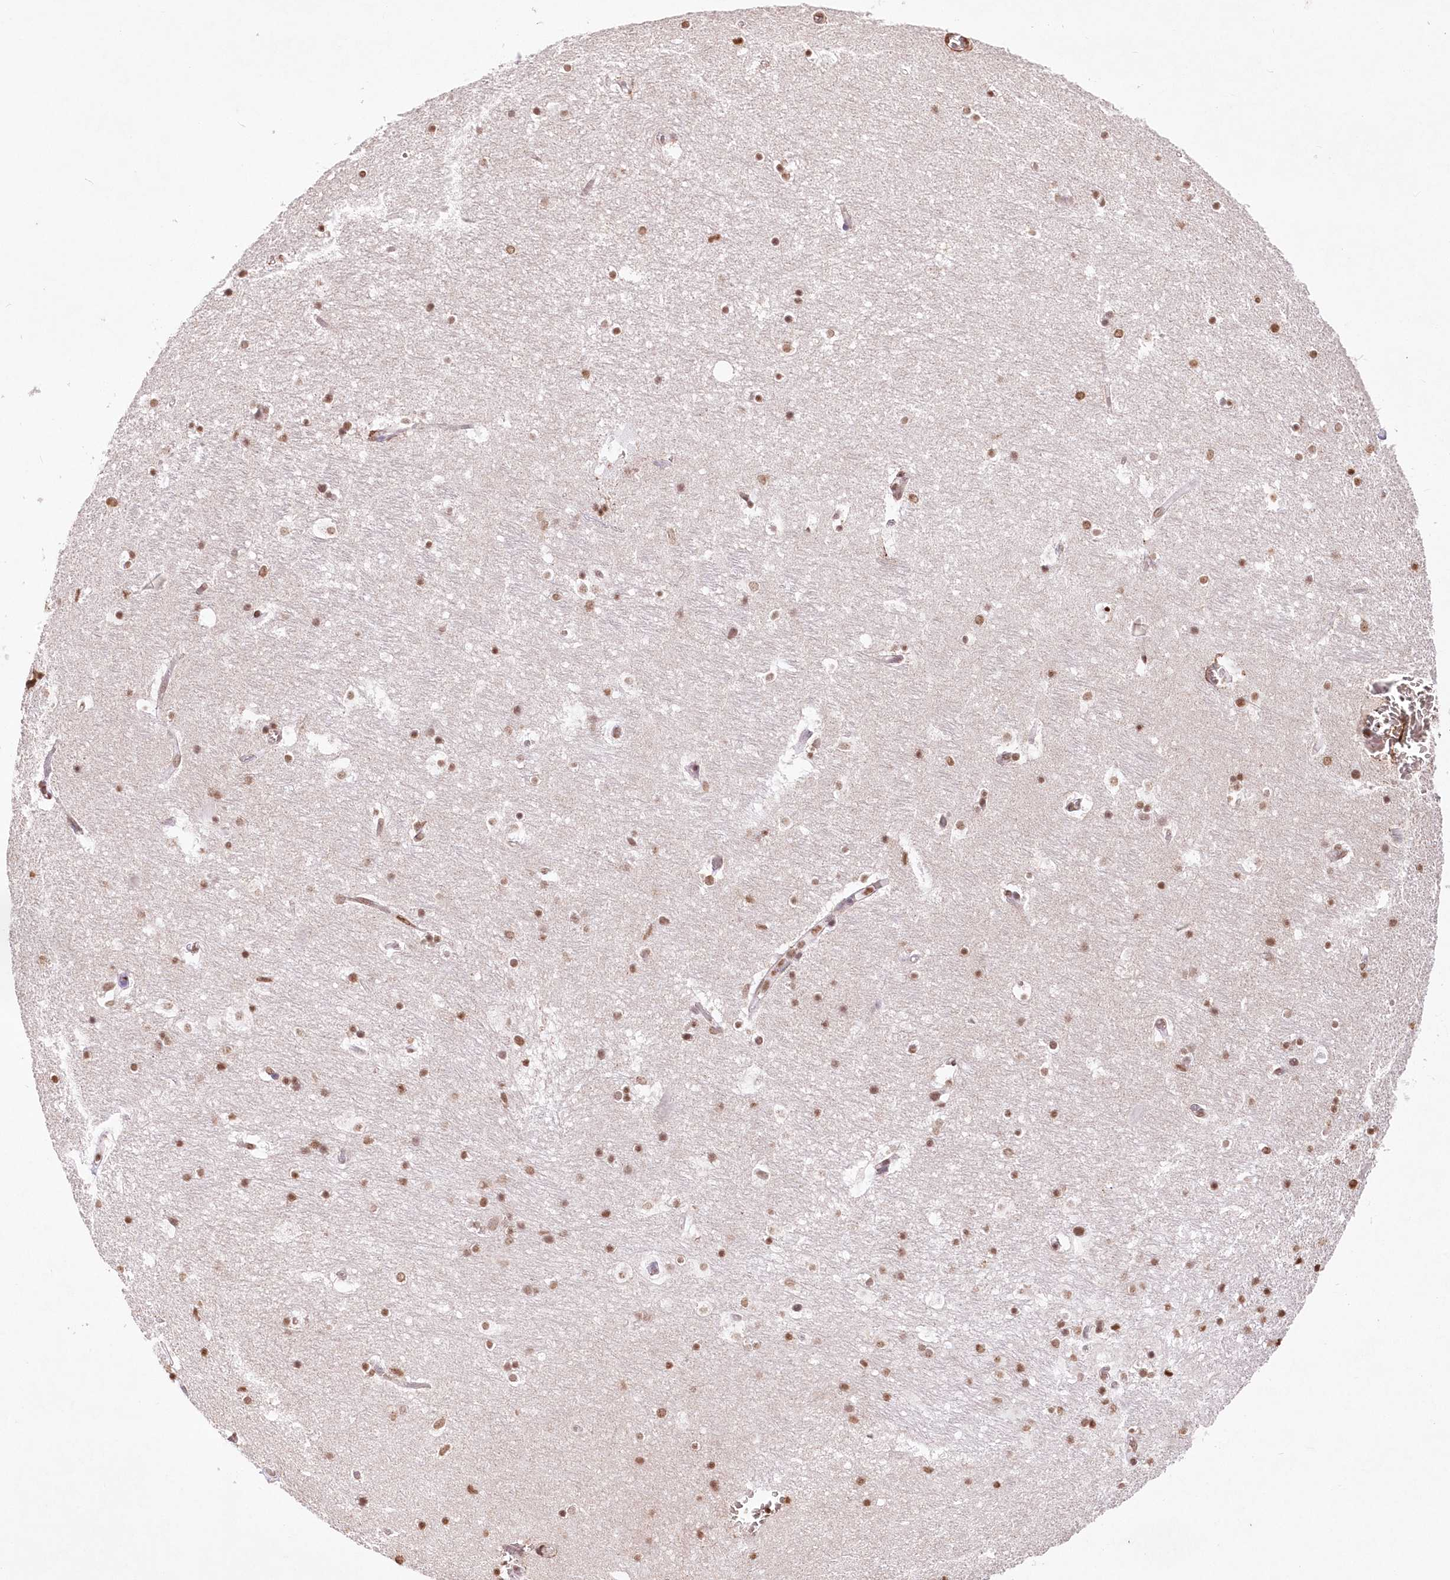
{"staining": {"intensity": "moderate", "quantity": ">75%", "location": "nuclear"}, "tissue": "hippocampus", "cell_type": "Glial cells", "image_type": "normal", "snomed": [{"axis": "morphology", "description": "Normal tissue, NOS"}, {"axis": "topography", "description": "Hippocampus"}], "caption": "Immunohistochemical staining of benign human hippocampus reveals moderate nuclear protein expression in about >75% of glial cells.", "gene": "ENSG00000275740", "patient": {"sex": "female", "age": 52}}